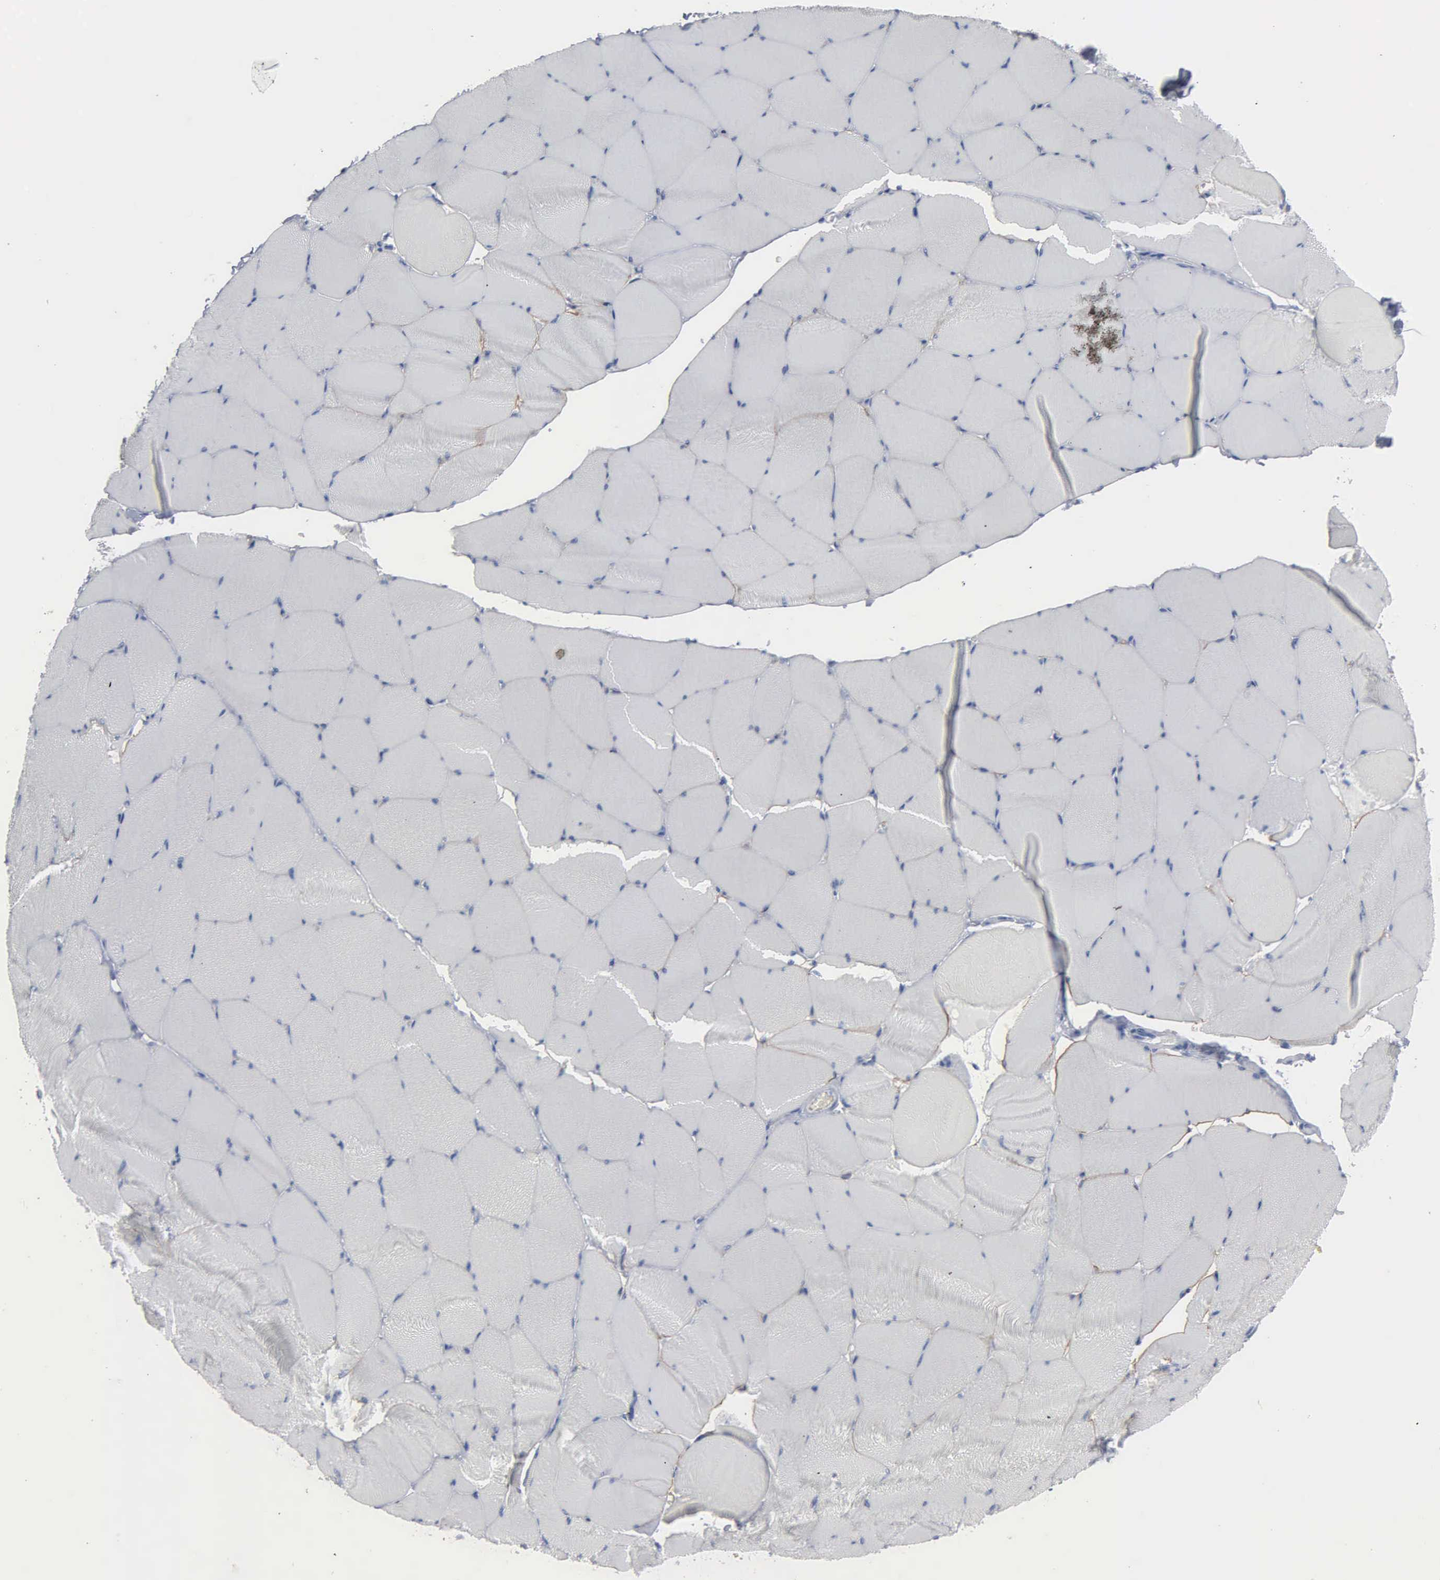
{"staining": {"intensity": "weak", "quantity": "25%-75%", "location": "cytoplasmic/membranous"}, "tissue": "skeletal muscle", "cell_type": "Myocytes", "image_type": "normal", "snomed": [{"axis": "morphology", "description": "Normal tissue, NOS"}, {"axis": "topography", "description": "Skeletal muscle"}, {"axis": "topography", "description": "Salivary gland"}], "caption": "This histopathology image displays unremarkable skeletal muscle stained with immunohistochemistry (IHC) to label a protein in brown. The cytoplasmic/membranous of myocytes show weak positivity for the protein. Nuclei are counter-stained blue.", "gene": "DMD", "patient": {"sex": "male", "age": 62}}